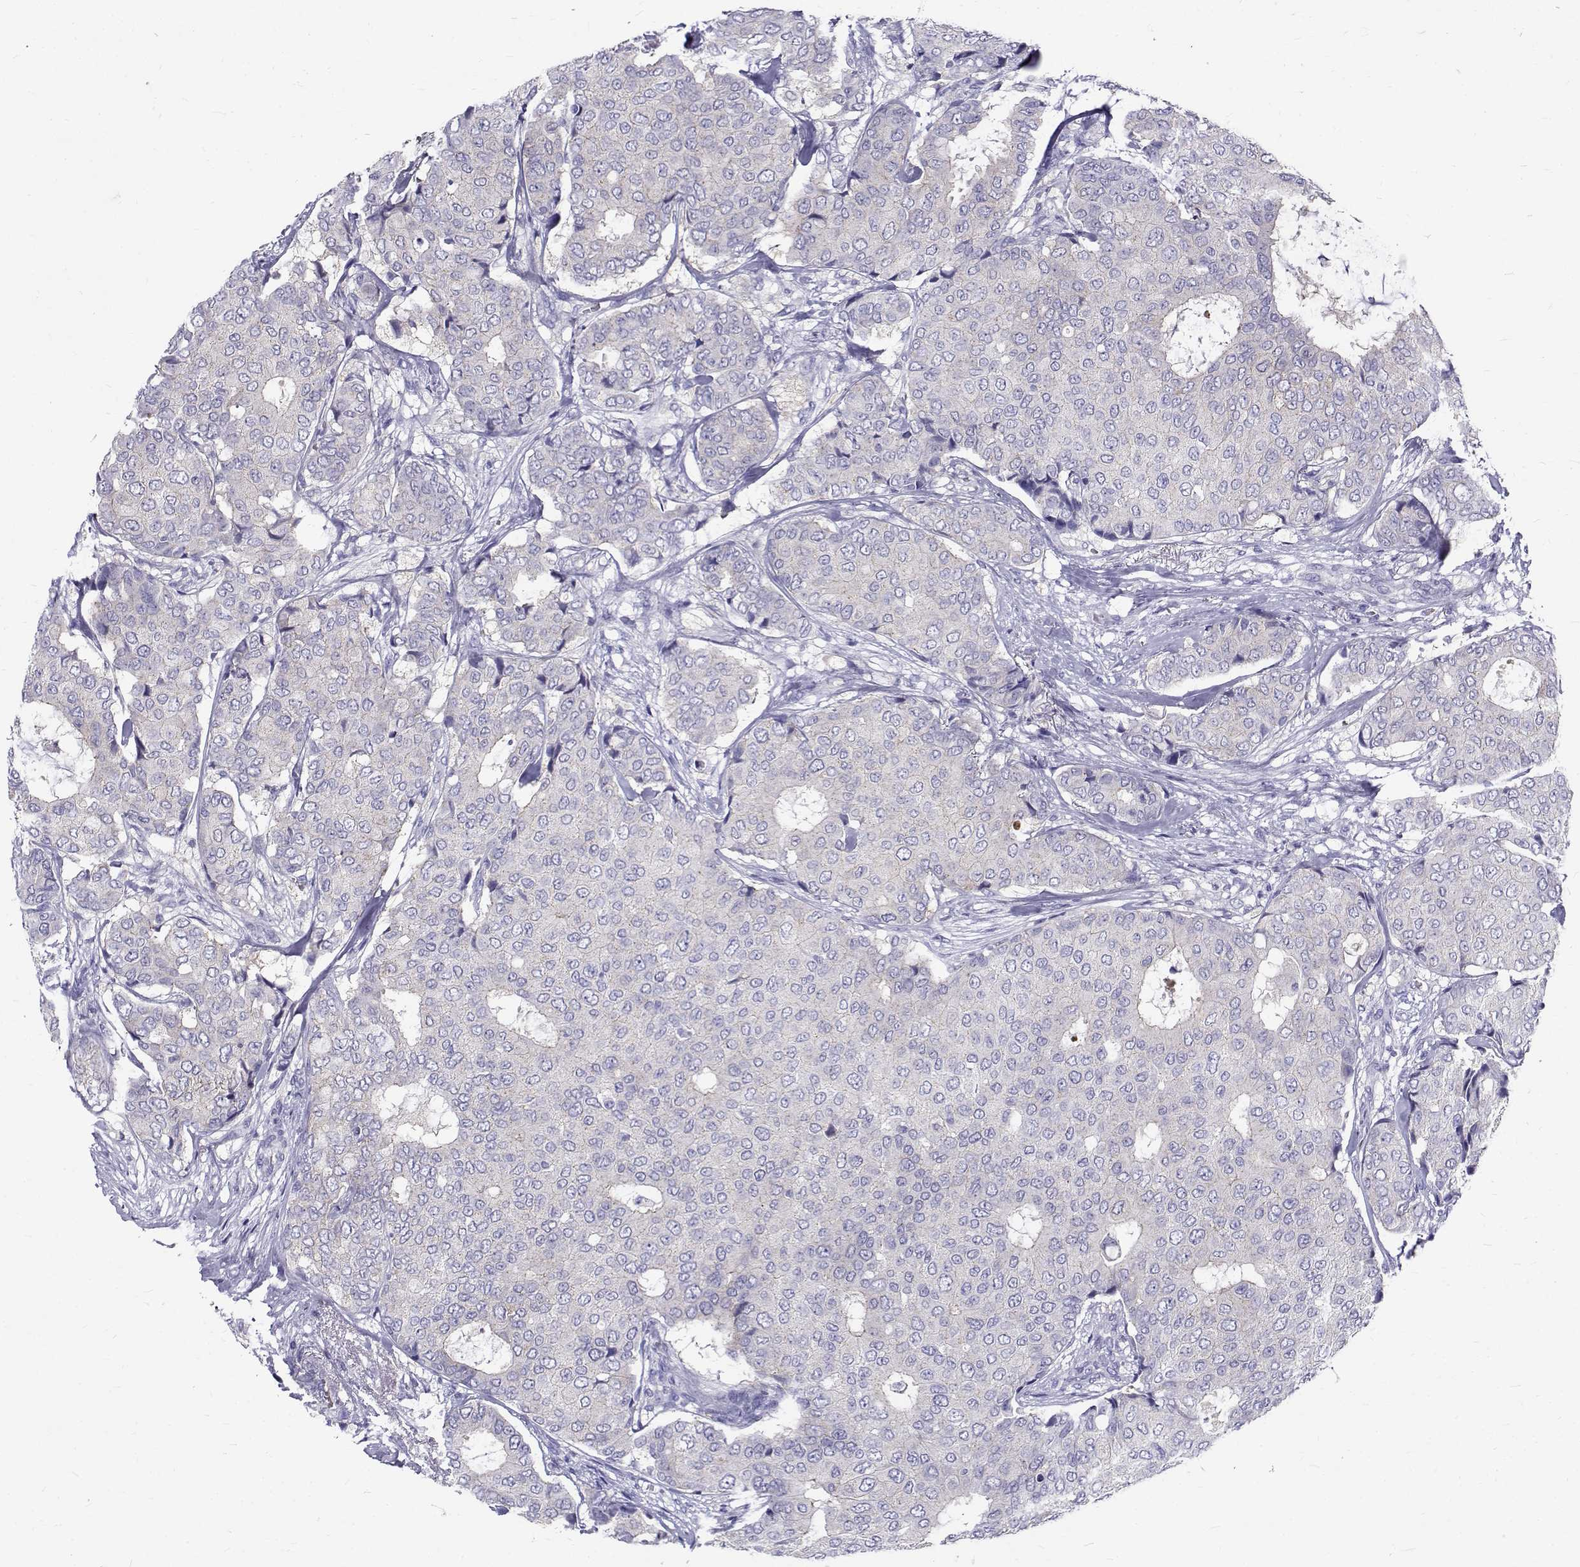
{"staining": {"intensity": "negative", "quantity": "none", "location": "none"}, "tissue": "breast cancer", "cell_type": "Tumor cells", "image_type": "cancer", "snomed": [{"axis": "morphology", "description": "Duct carcinoma"}, {"axis": "topography", "description": "Breast"}], "caption": "Histopathology image shows no significant protein staining in tumor cells of breast infiltrating ductal carcinoma.", "gene": "IGSF1", "patient": {"sex": "female", "age": 75}}